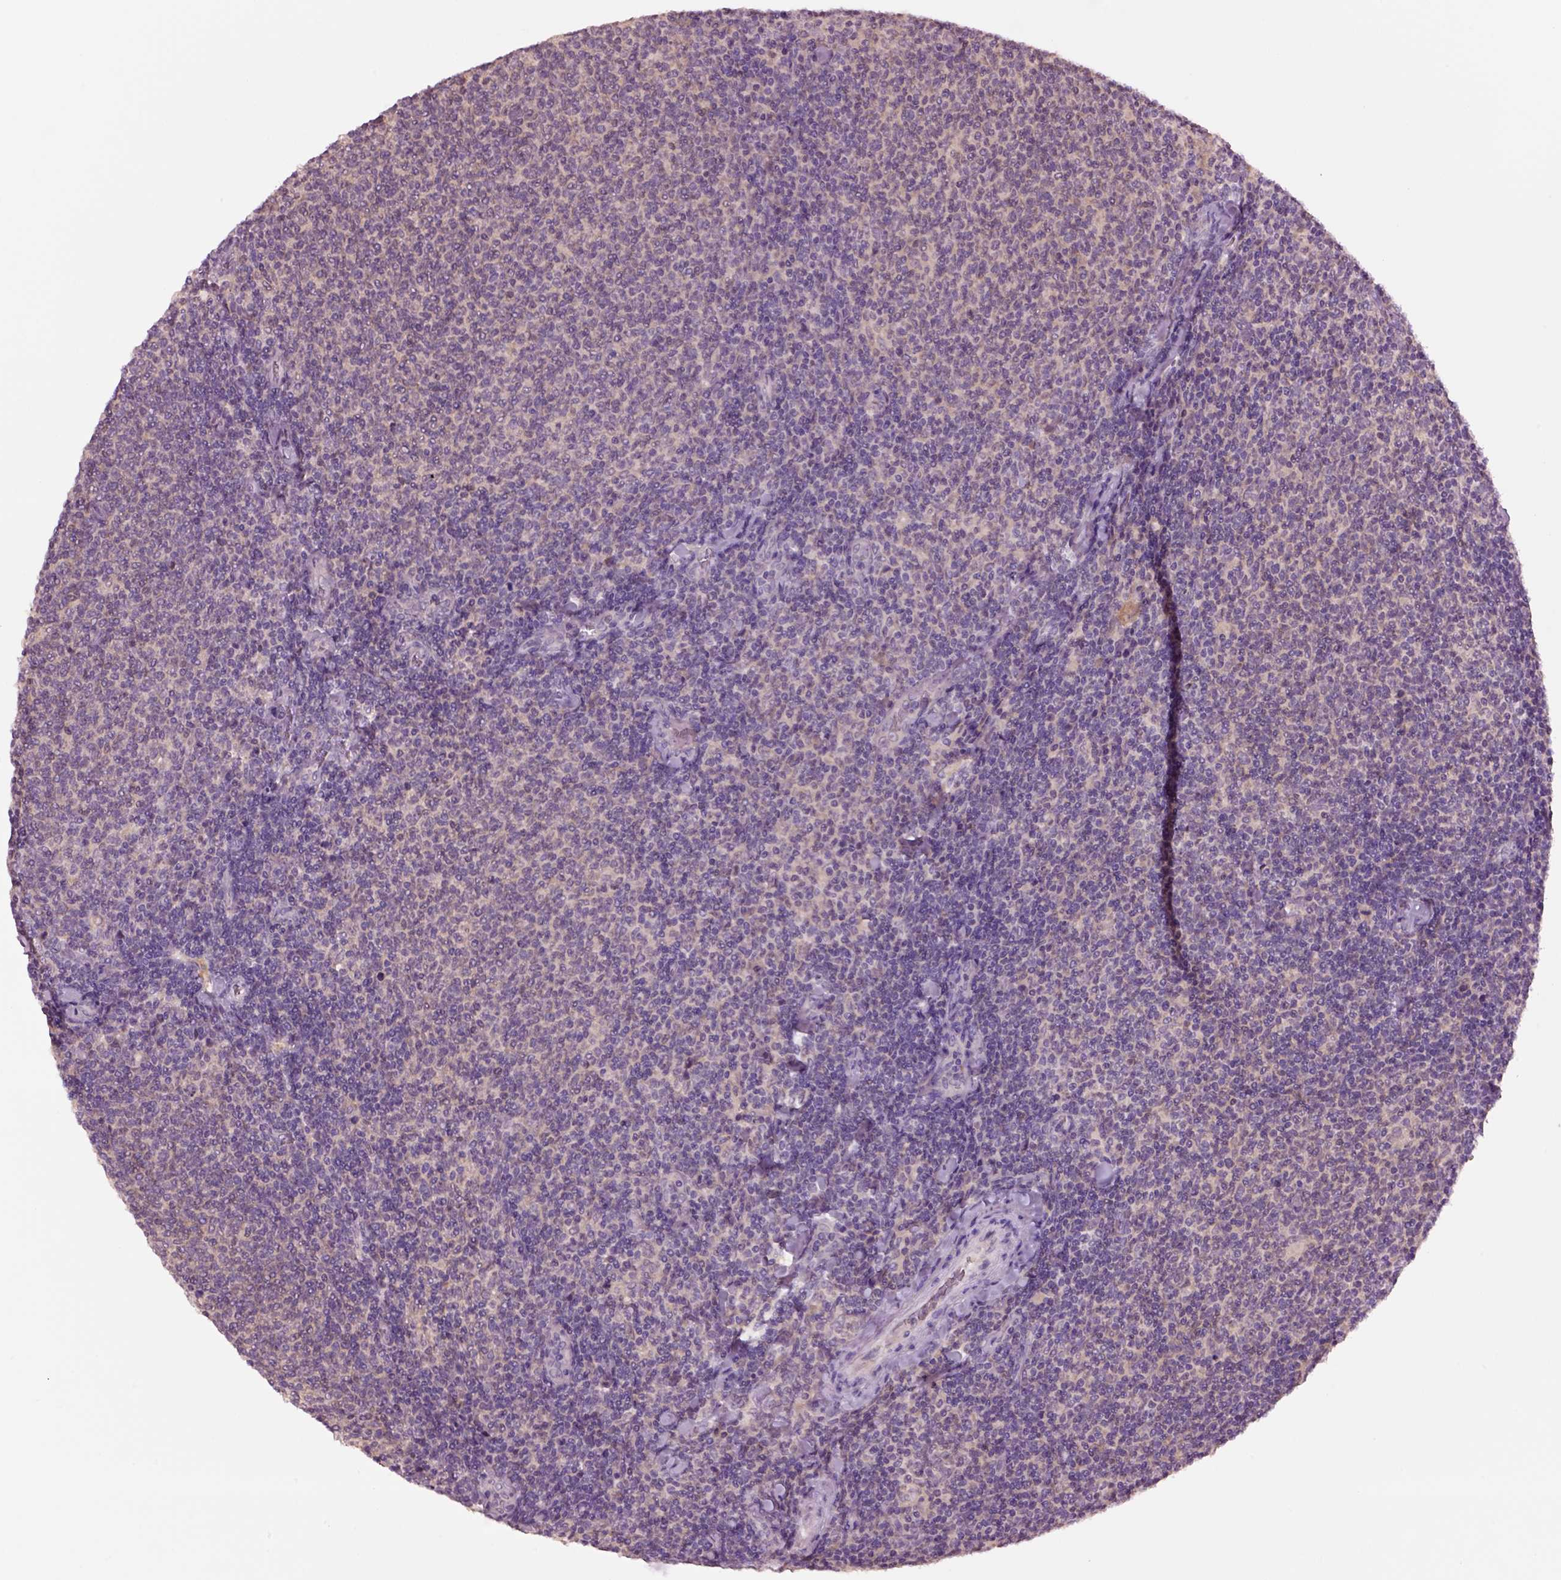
{"staining": {"intensity": "negative", "quantity": "none", "location": "none"}, "tissue": "lymphoma", "cell_type": "Tumor cells", "image_type": "cancer", "snomed": [{"axis": "morphology", "description": "Malignant lymphoma, non-Hodgkin's type, Low grade"}, {"axis": "topography", "description": "Lymph node"}], "caption": "Tumor cells are negative for brown protein staining in malignant lymphoma, non-Hodgkin's type (low-grade).", "gene": "CLPSL1", "patient": {"sex": "male", "age": 52}}